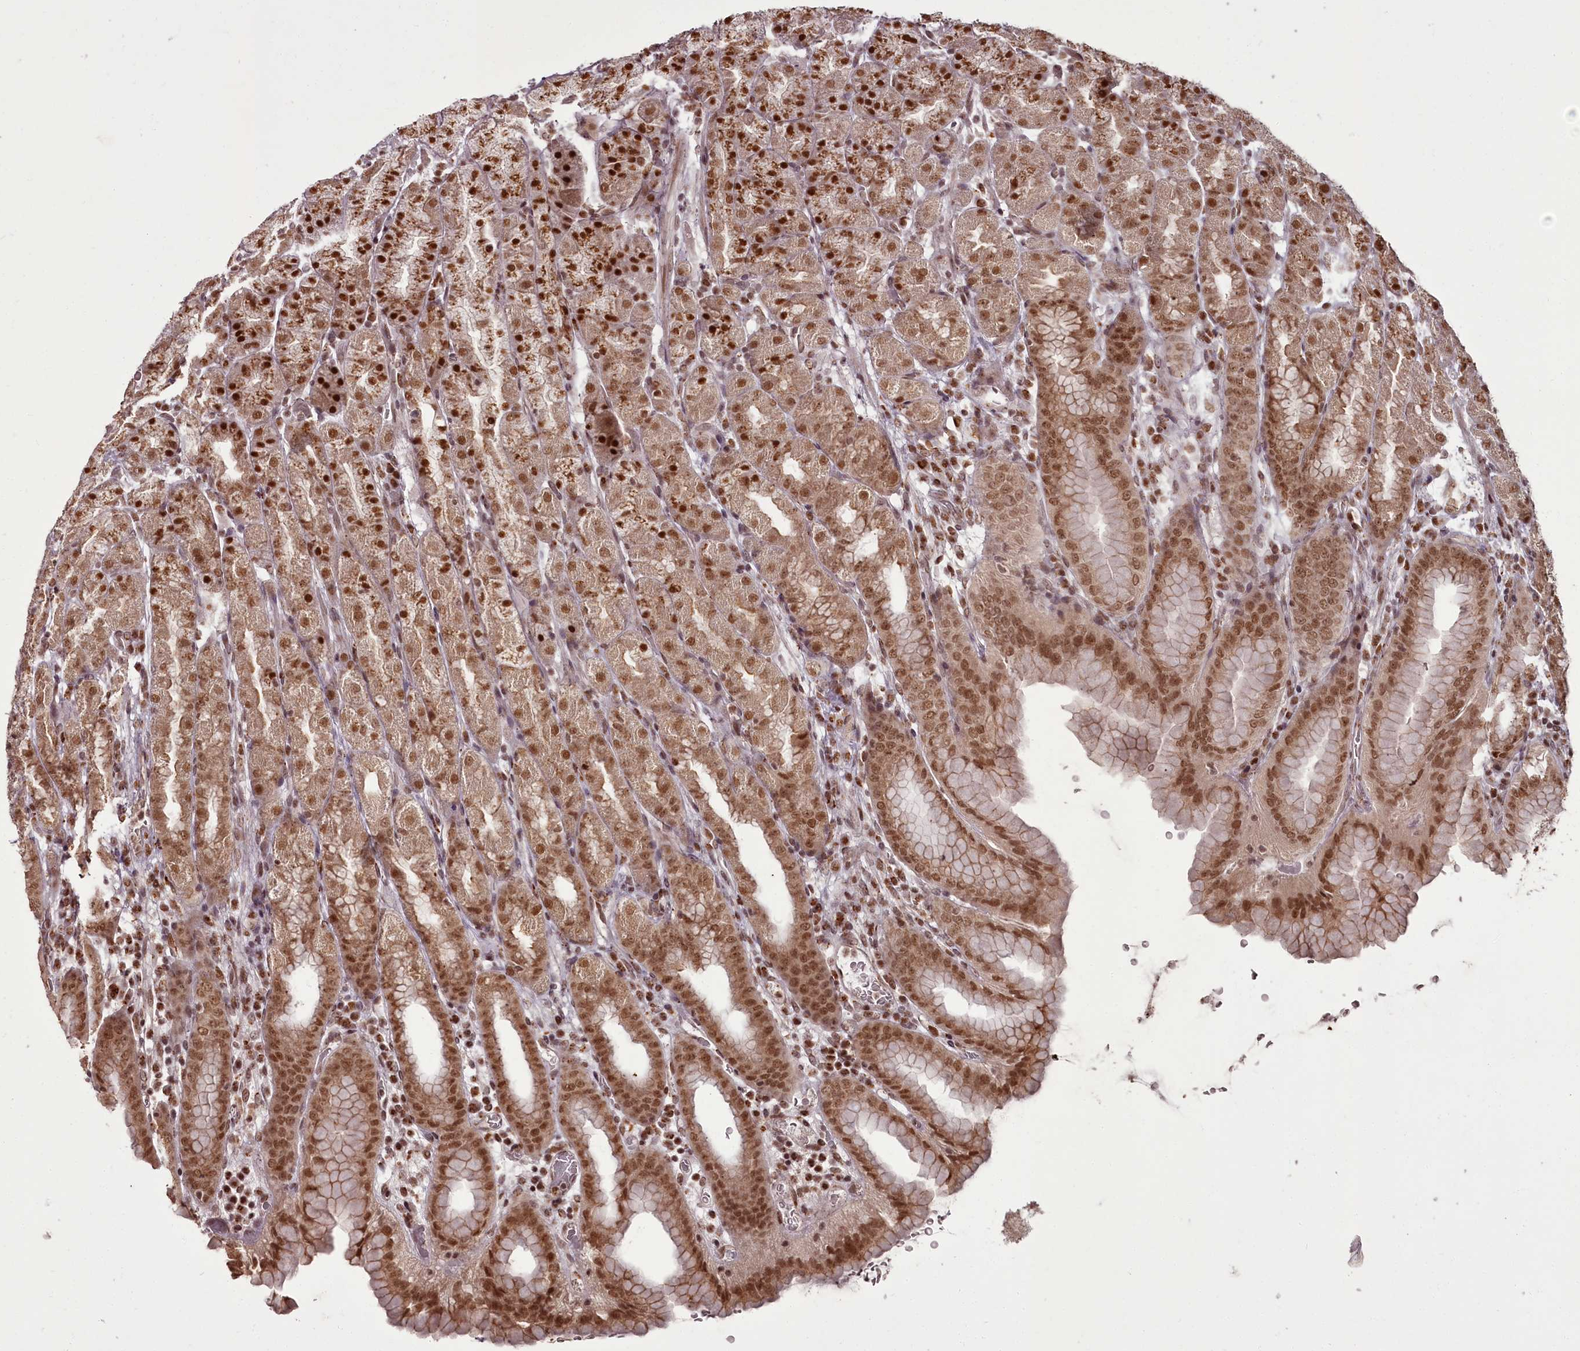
{"staining": {"intensity": "moderate", "quantity": ">75%", "location": "cytoplasmic/membranous,nuclear"}, "tissue": "stomach", "cell_type": "Glandular cells", "image_type": "normal", "snomed": [{"axis": "morphology", "description": "Normal tissue, NOS"}, {"axis": "topography", "description": "Stomach, upper"}], "caption": "Immunohistochemistry (IHC) staining of unremarkable stomach, which reveals medium levels of moderate cytoplasmic/membranous,nuclear staining in approximately >75% of glandular cells indicating moderate cytoplasmic/membranous,nuclear protein staining. The staining was performed using DAB (brown) for protein detection and nuclei were counterstained in hematoxylin (blue).", "gene": "CEP83", "patient": {"sex": "male", "age": 68}}